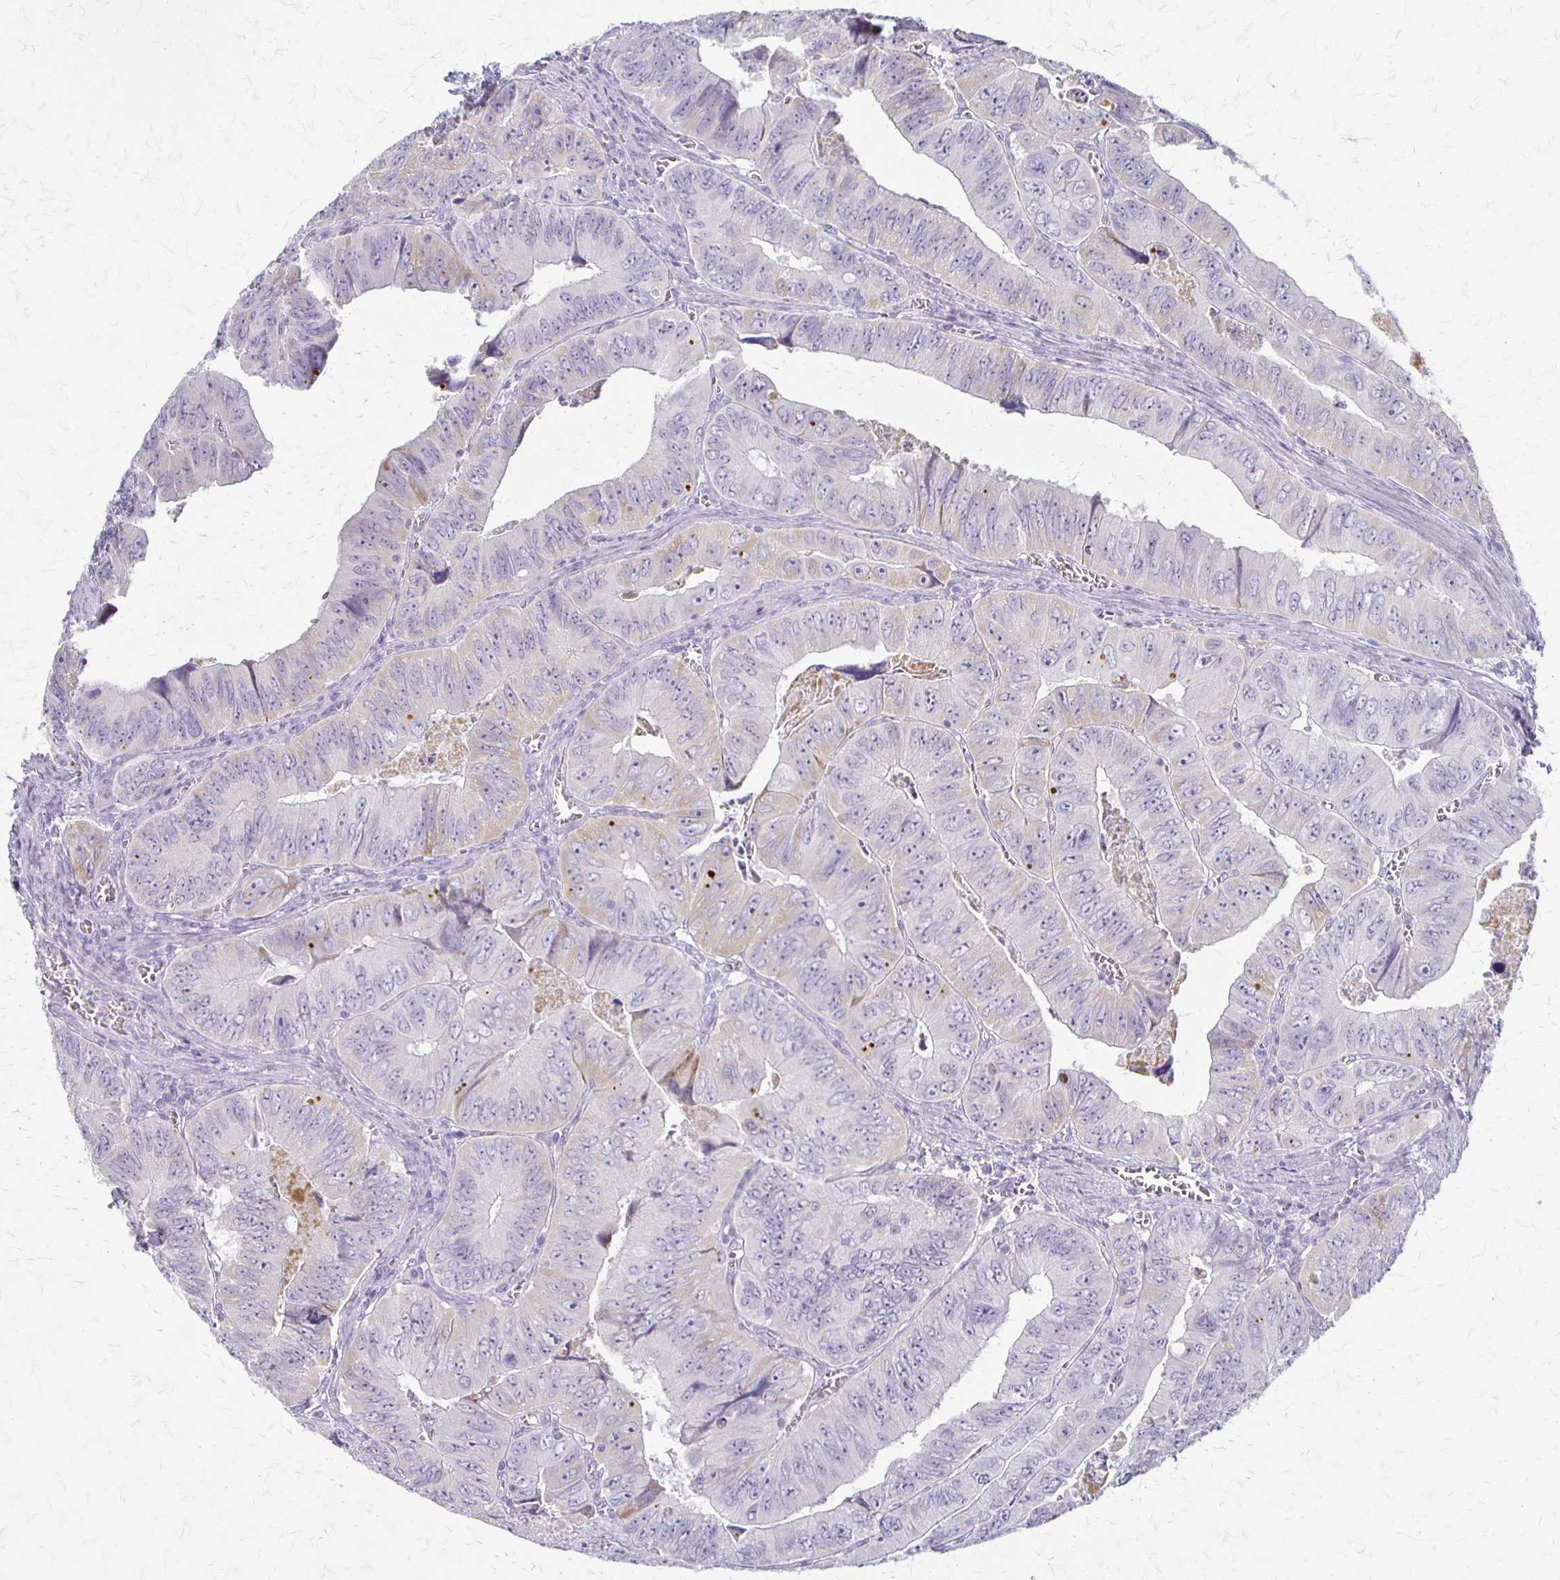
{"staining": {"intensity": "negative", "quantity": "none", "location": "none"}, "tissue": "colorectal cancer", "cell_type": "Tumor cells", "image_type": "cancer", "snomed": [{"axis": "morphology", "description": "Adenocarcinoma, NOS"}, {"axis": "topography", "description": "Colon"}], "caption": "Immunohistochemistry (IHC) micrograph of neoplastic tissue: colorectal cancer stained with DAB exhibits no significant protein staining in tumor cells. (Stains: DAB immunohistochemistry with hematoxylin counter stain, Microscopy: brightfield microscopy at high magnification).", "gene": "ACP5", "patient": {"sex": "female", "age": 84}}